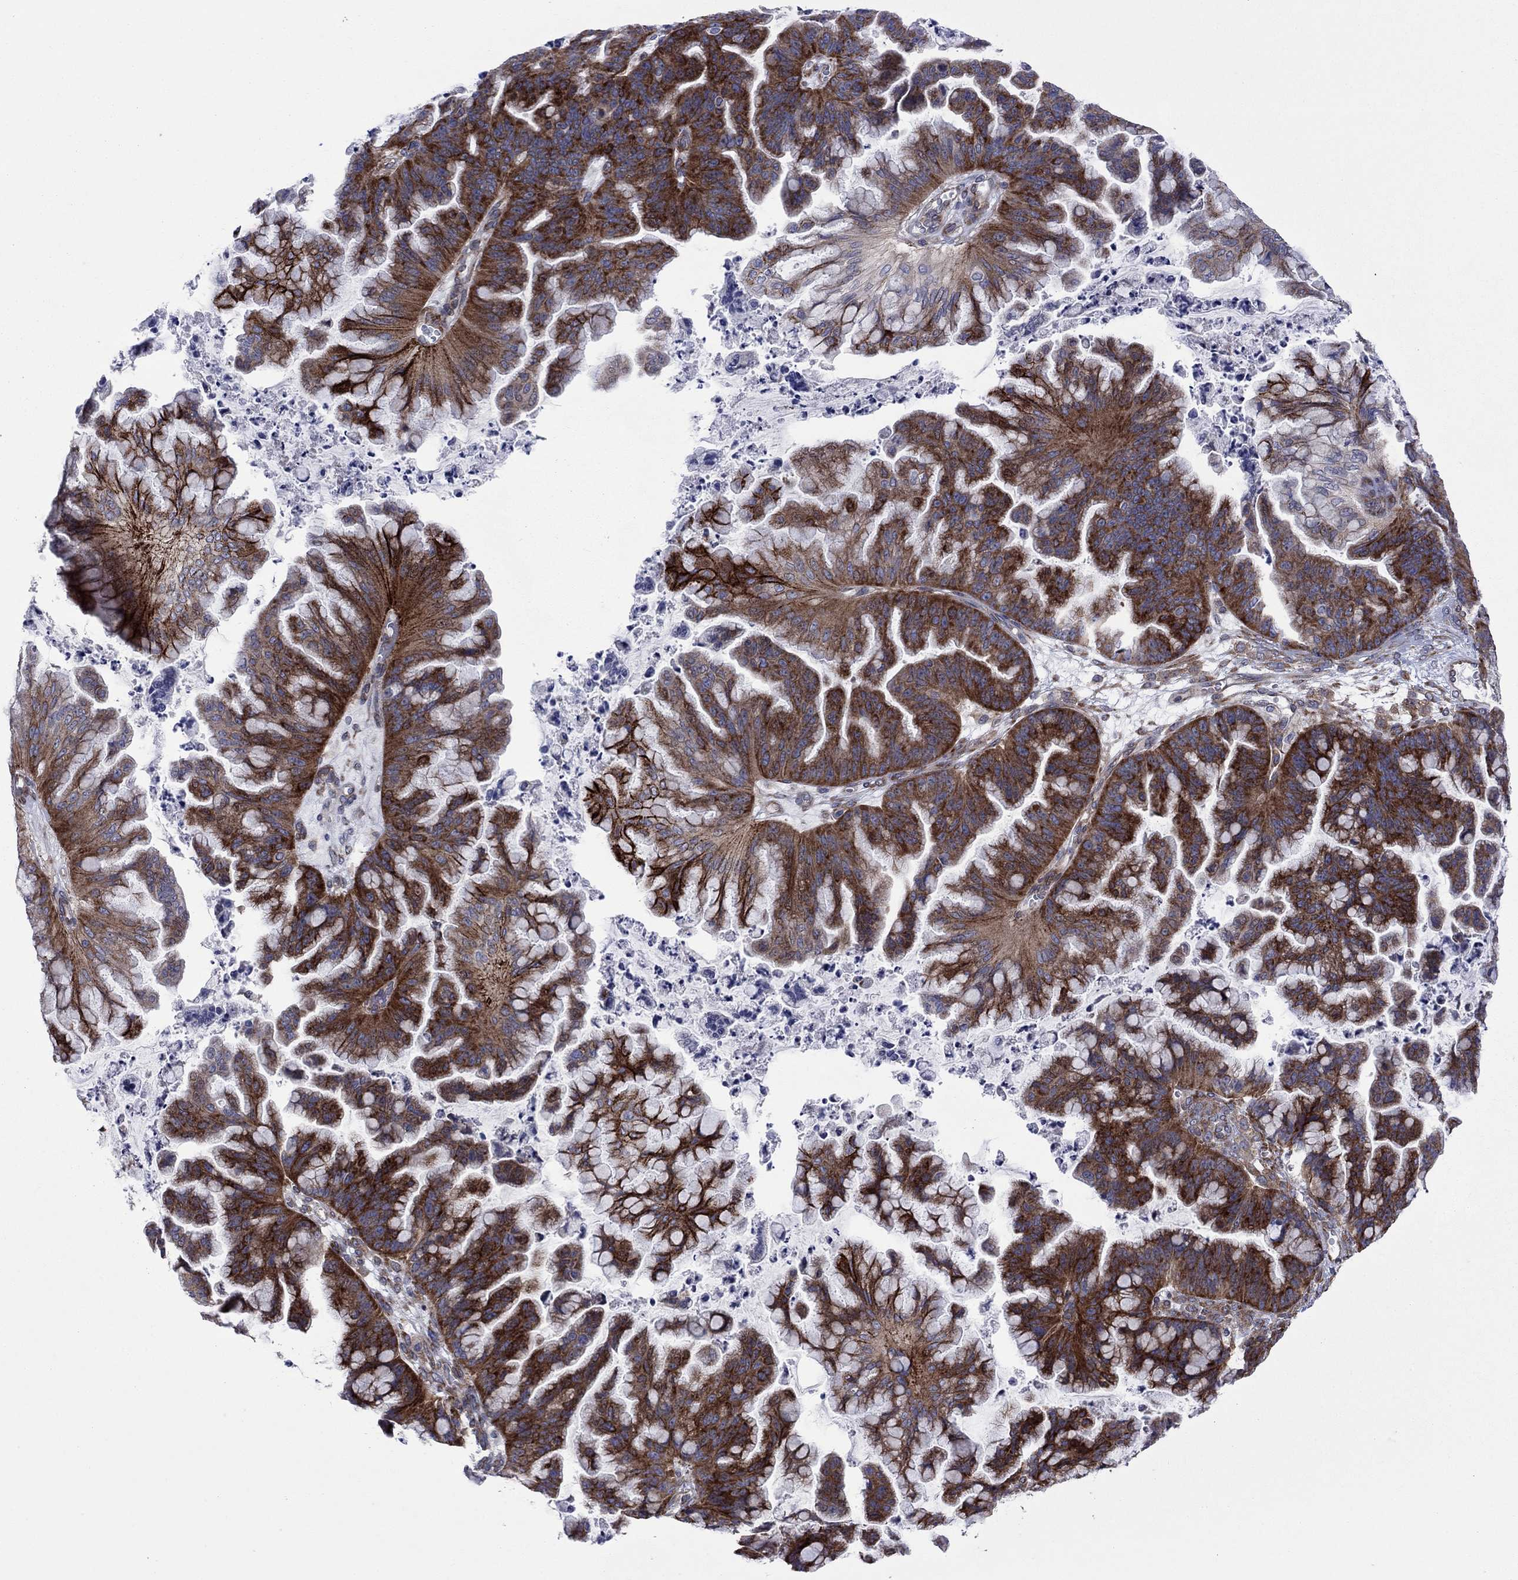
{"staining": {"intensity": "strong", "quantity": ">75%", "location": "cytoplasmic/membranous"}, "tissue": "ovarian cancer", "cell_type": "Tumor cells", "image_type": "cancer", "snomed": [{"axis": "morphology", "description": "Cystadenocarcinoma, mucinous, NOS"}, {"axis": "topography", "description": "Ovary"}], "caption": "DAB immunohistochemical staining of mucinous cystadenocarcinoma (ovarian) shows strong cytoplasmic/membranous protein positivity in about >75% of tumor cells.", "gene": "GPR155", "patient": {"sex": "female", "age": 67}}